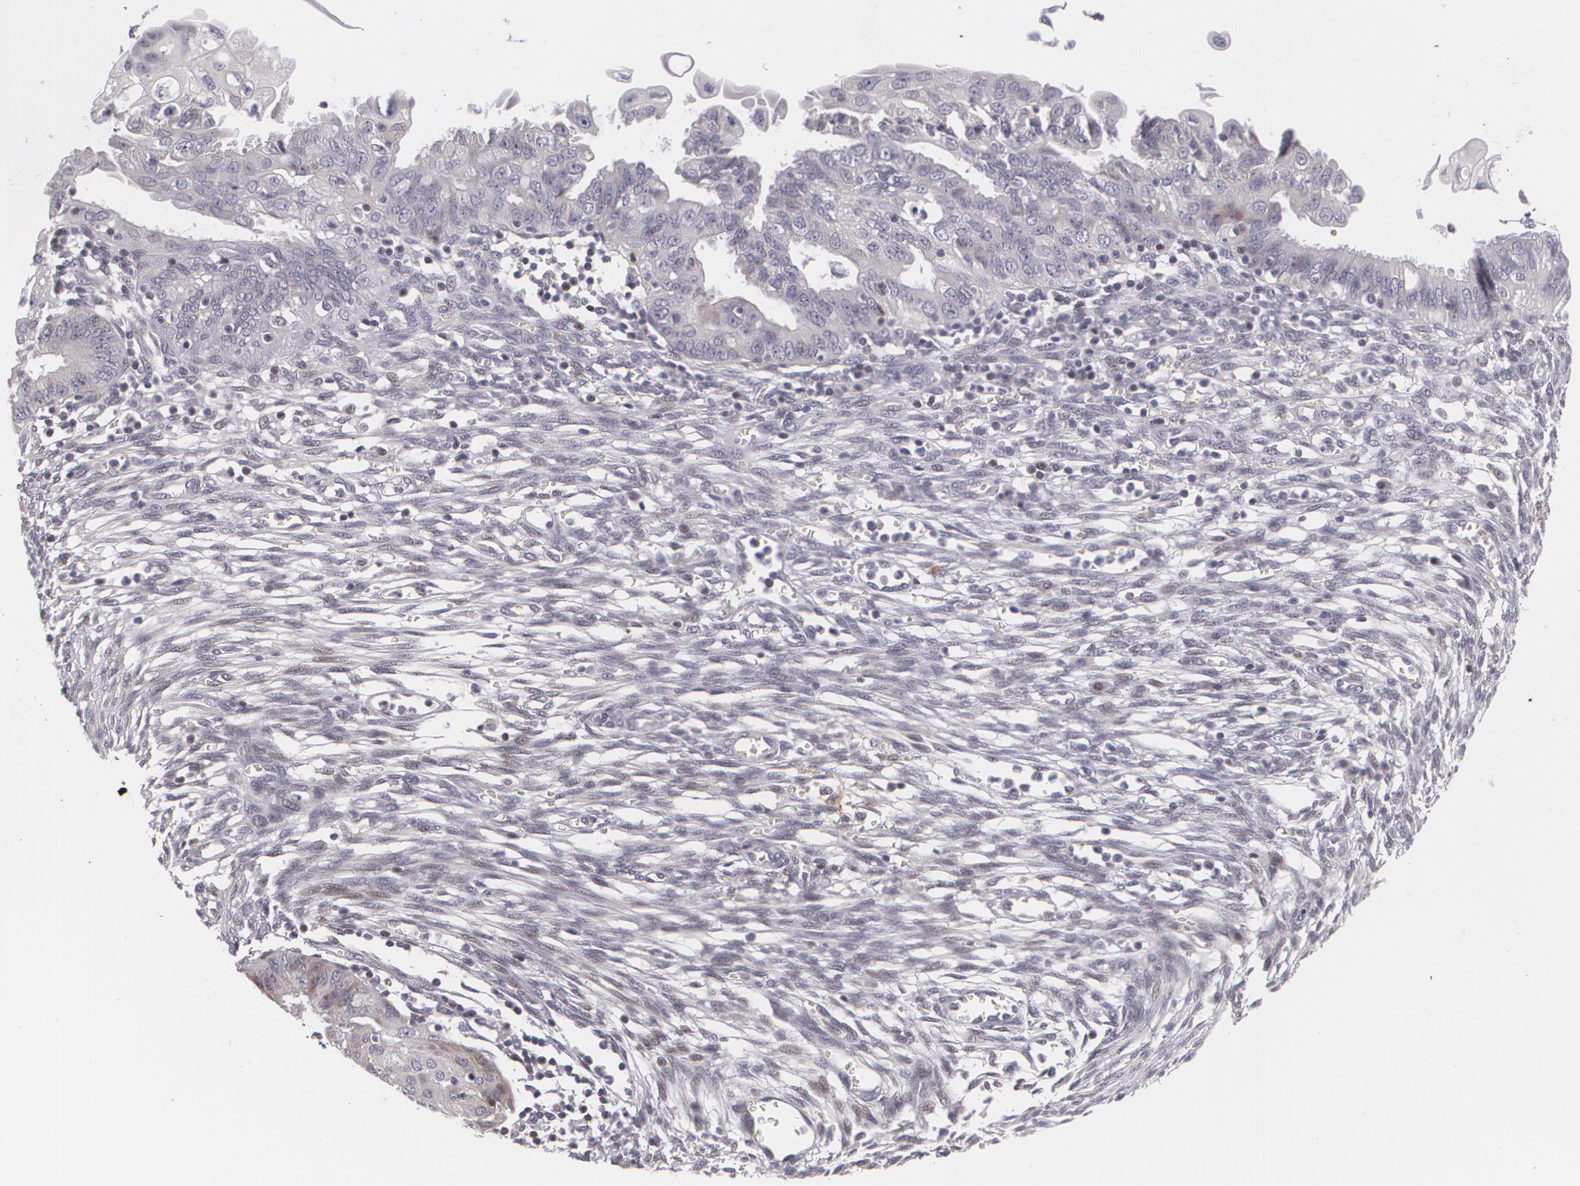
{"staining": {"intensity": "negative", "quantity": "none", "location": "none"}, "tissue": "endometrial cancer", "cell_type": "Tumor cells", "image_type": "cancer", "snomed": [{"axis": "morphology", "description": "Adenocarcinoma, NOS"}, {"axis": "topography", "description": "Endometrium"}], "caption": "The photomicrograph displays no staining of tumor cells in endometrial cancer. The staining is performed using DAB brown chromogen with nuclei counter-stained in using hematoxylin.", "gene": "ZBTB16", "patient": {"sex": "female", "age": 51}}